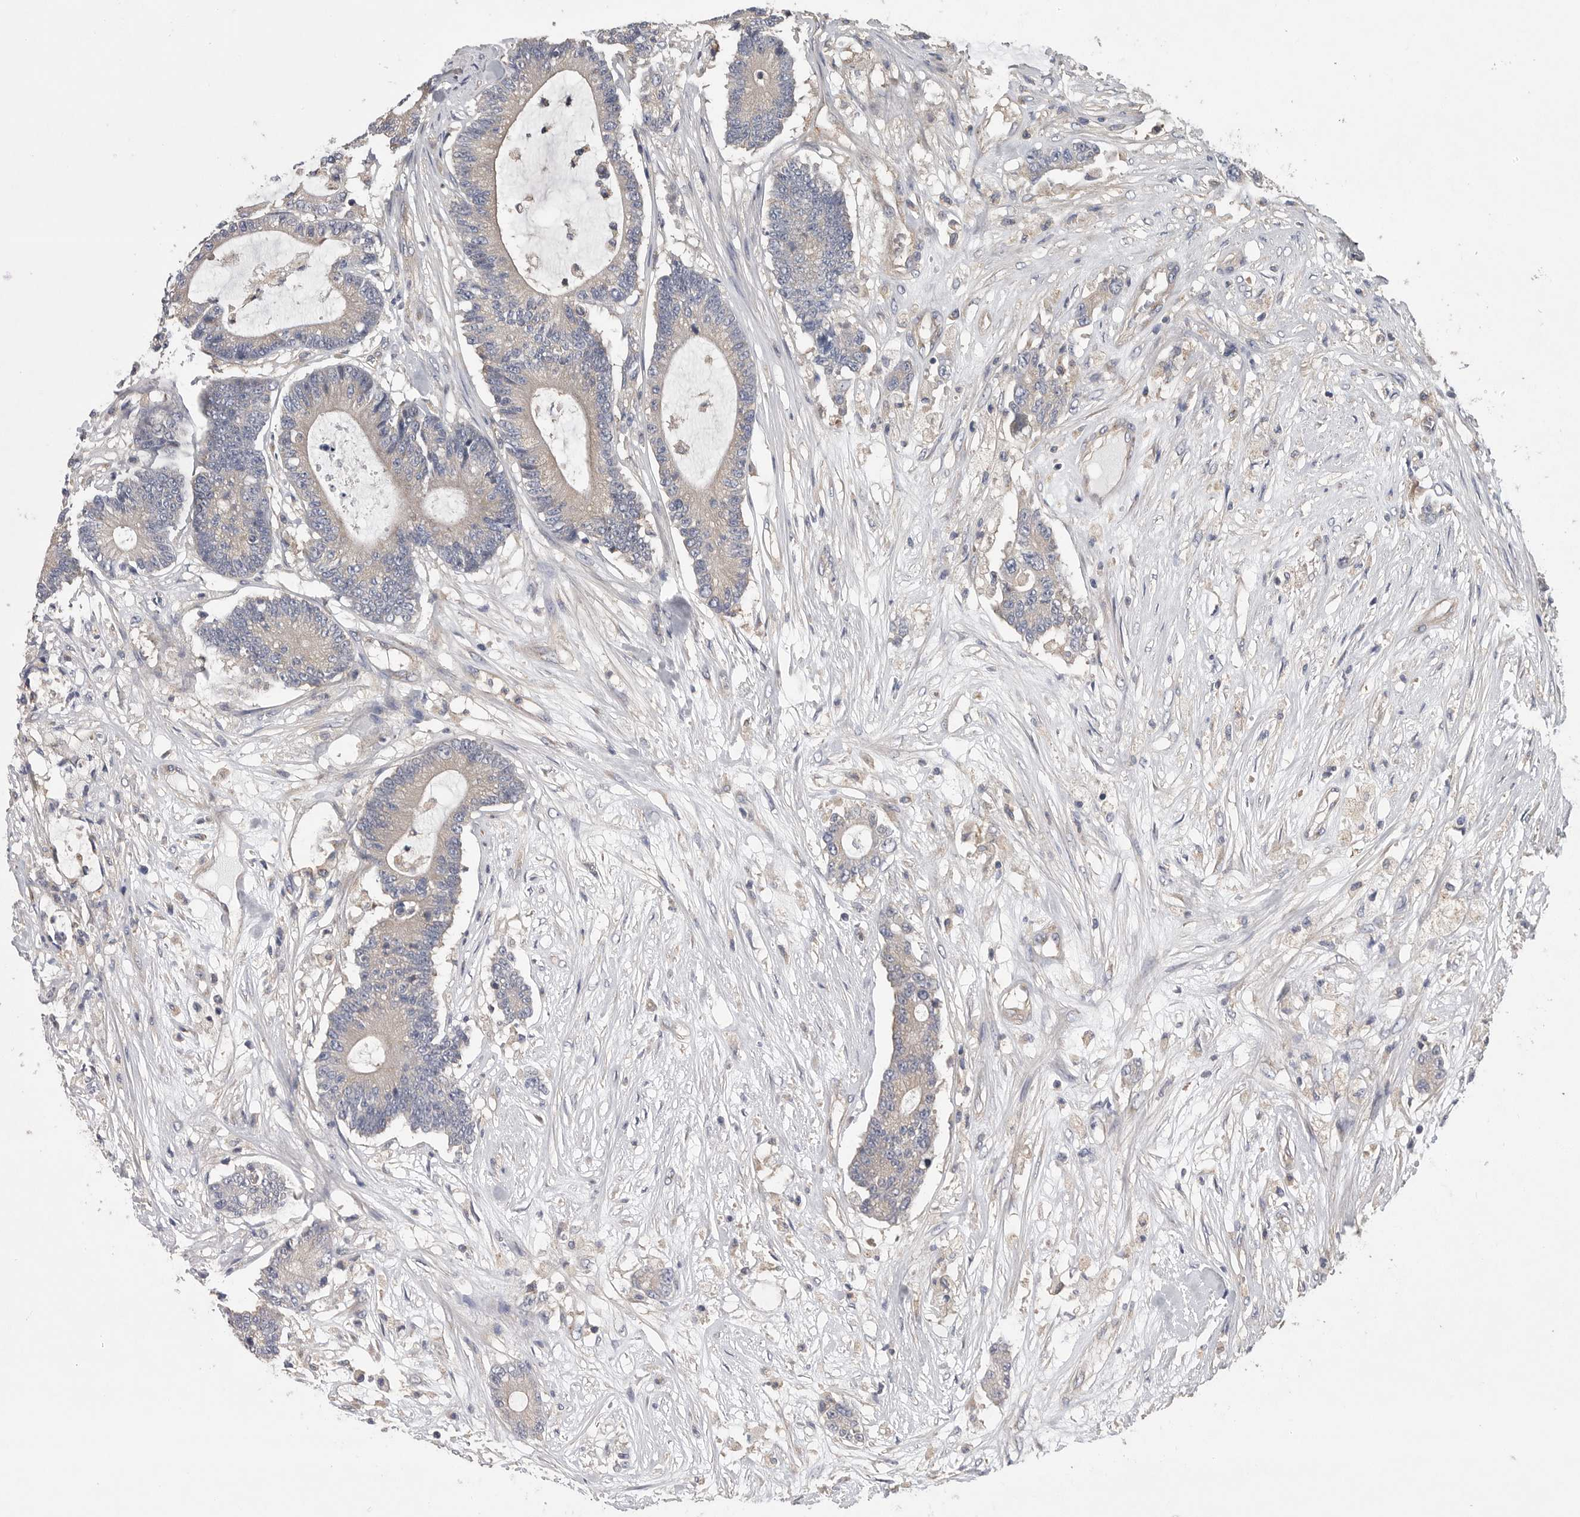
{"staining": {"intensity": "negative", "quantity": "none", "location": "none"}, "tissue": "colorectal cancer", "cell_type": "Tumor cells", "image_type": "cancer", "snomed": [{"axis": "morphology", "description": "Adenocarcinoma, NOS"}, {"axis": "topography", "description": "Colon"}], "caption": "Immunohistochemistry of adenocarcinoma (colorectal) demonstrates no staining in tumor cells.", "gene": "OXR1", "patient": {"sex": "female", "age": 84}}